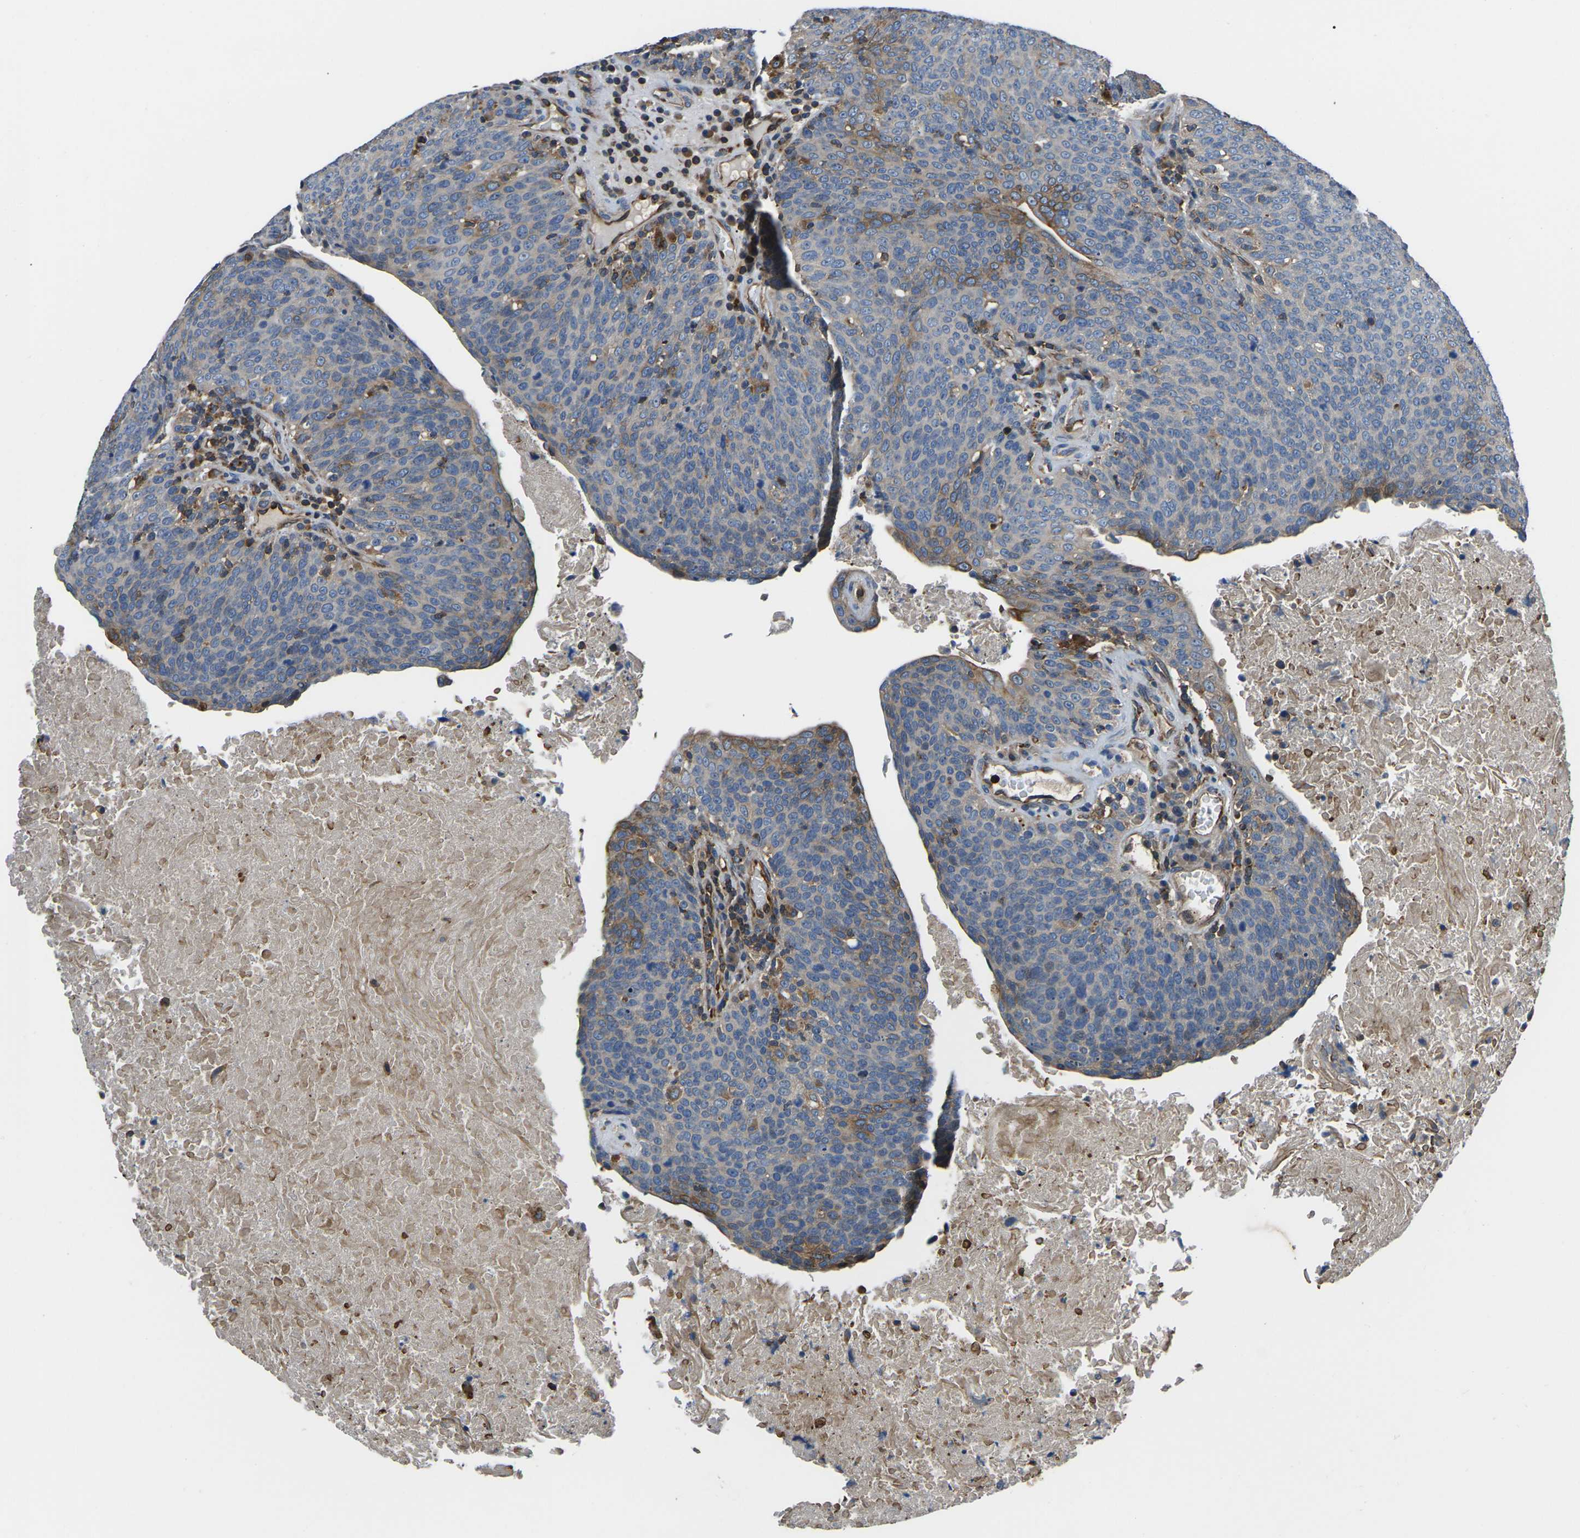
{"staining": {"intensity": "moderate", "quantity": "<25%", "location": "cytoplasmic/membranous"}, "tissue": "head and neck cancer", "cell_type": "Tumor cells", "image_type": "cancer", "snomed": [{"axis": "morphology", "description": "Squamous cell carcinoma, NOS"}, {"axis": "morphology", "description": "Squamous cell carcinoma, metastatic, NOS"}, {"axis": "topography", "description": "Lymph node"}, {"axis": "topography", "description": "Head-Neck"}], "caption": "Immunohistochemistry of head and neck metastatic squamous cell carcinoma reveals low levels of moderate cytoplasmic/membranous expression in approximately <25% of tumor cells.", "gene": "KCNJ15", "patient": {"sex": "male", "age": 62}}